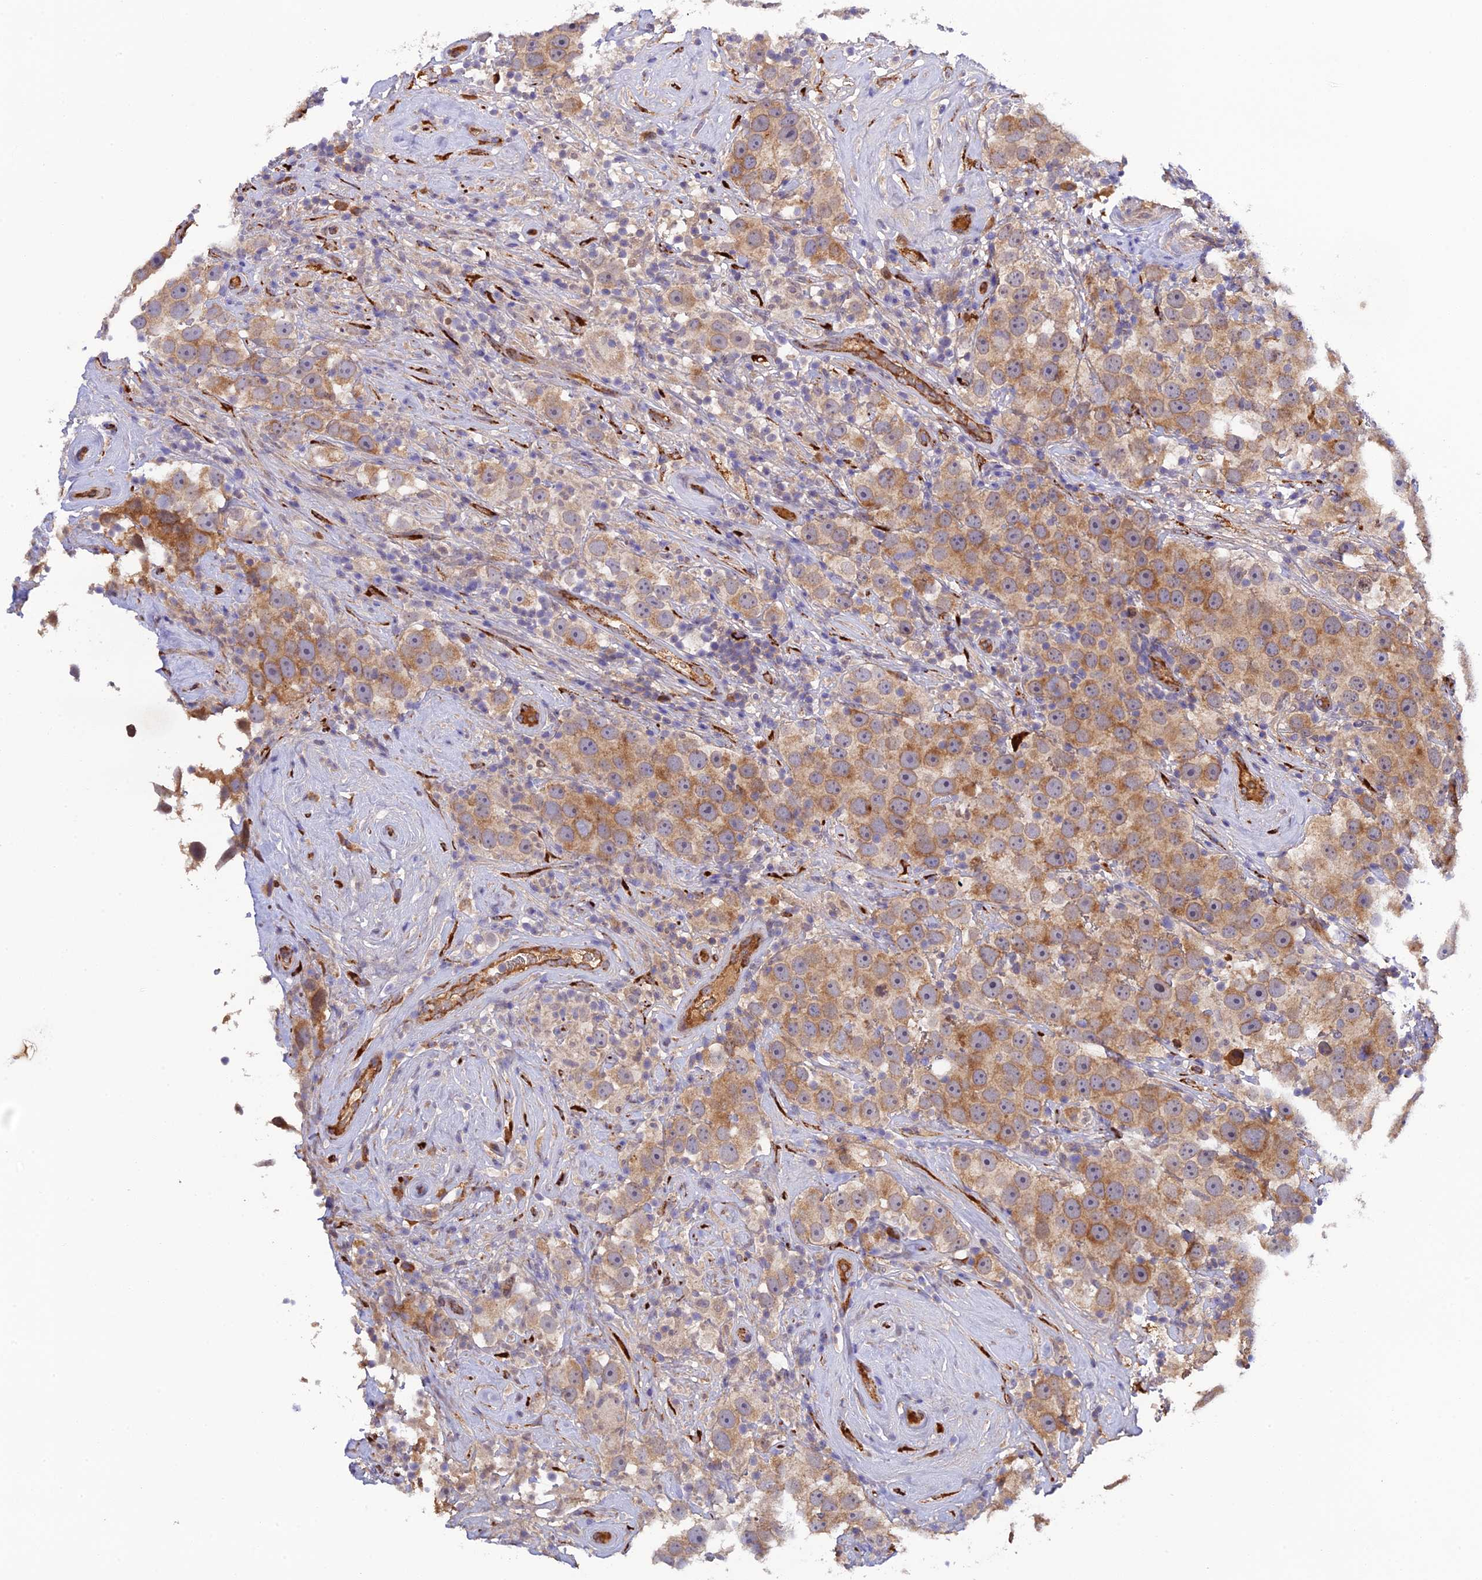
{"staining": {"intensity": "moderate", "quantity": ">75%", "location": "cytoplasmic/membranous"}, "tissue": "testis cancer", "cell_type": "Tumor cells", "image_type": "cancer", "snomed": [{"axis": "morphology", "description": "Seminoma, NOS"}, {"axis": "topography", "description": "Testis"}], "caption": "A medium amount of moderate cytoplasmic/membranous staining is present in approximately >75% of tumor cells in testis seminoma tissue. The protein of interest is stained brown, and the nuclei are stained in blue (DAB (3,3'-diaminobenzidine) IHC with brightfield microscopy, high magnification).", "gene": "P3H3", "patient": {"sex": "male", "age": 49}}